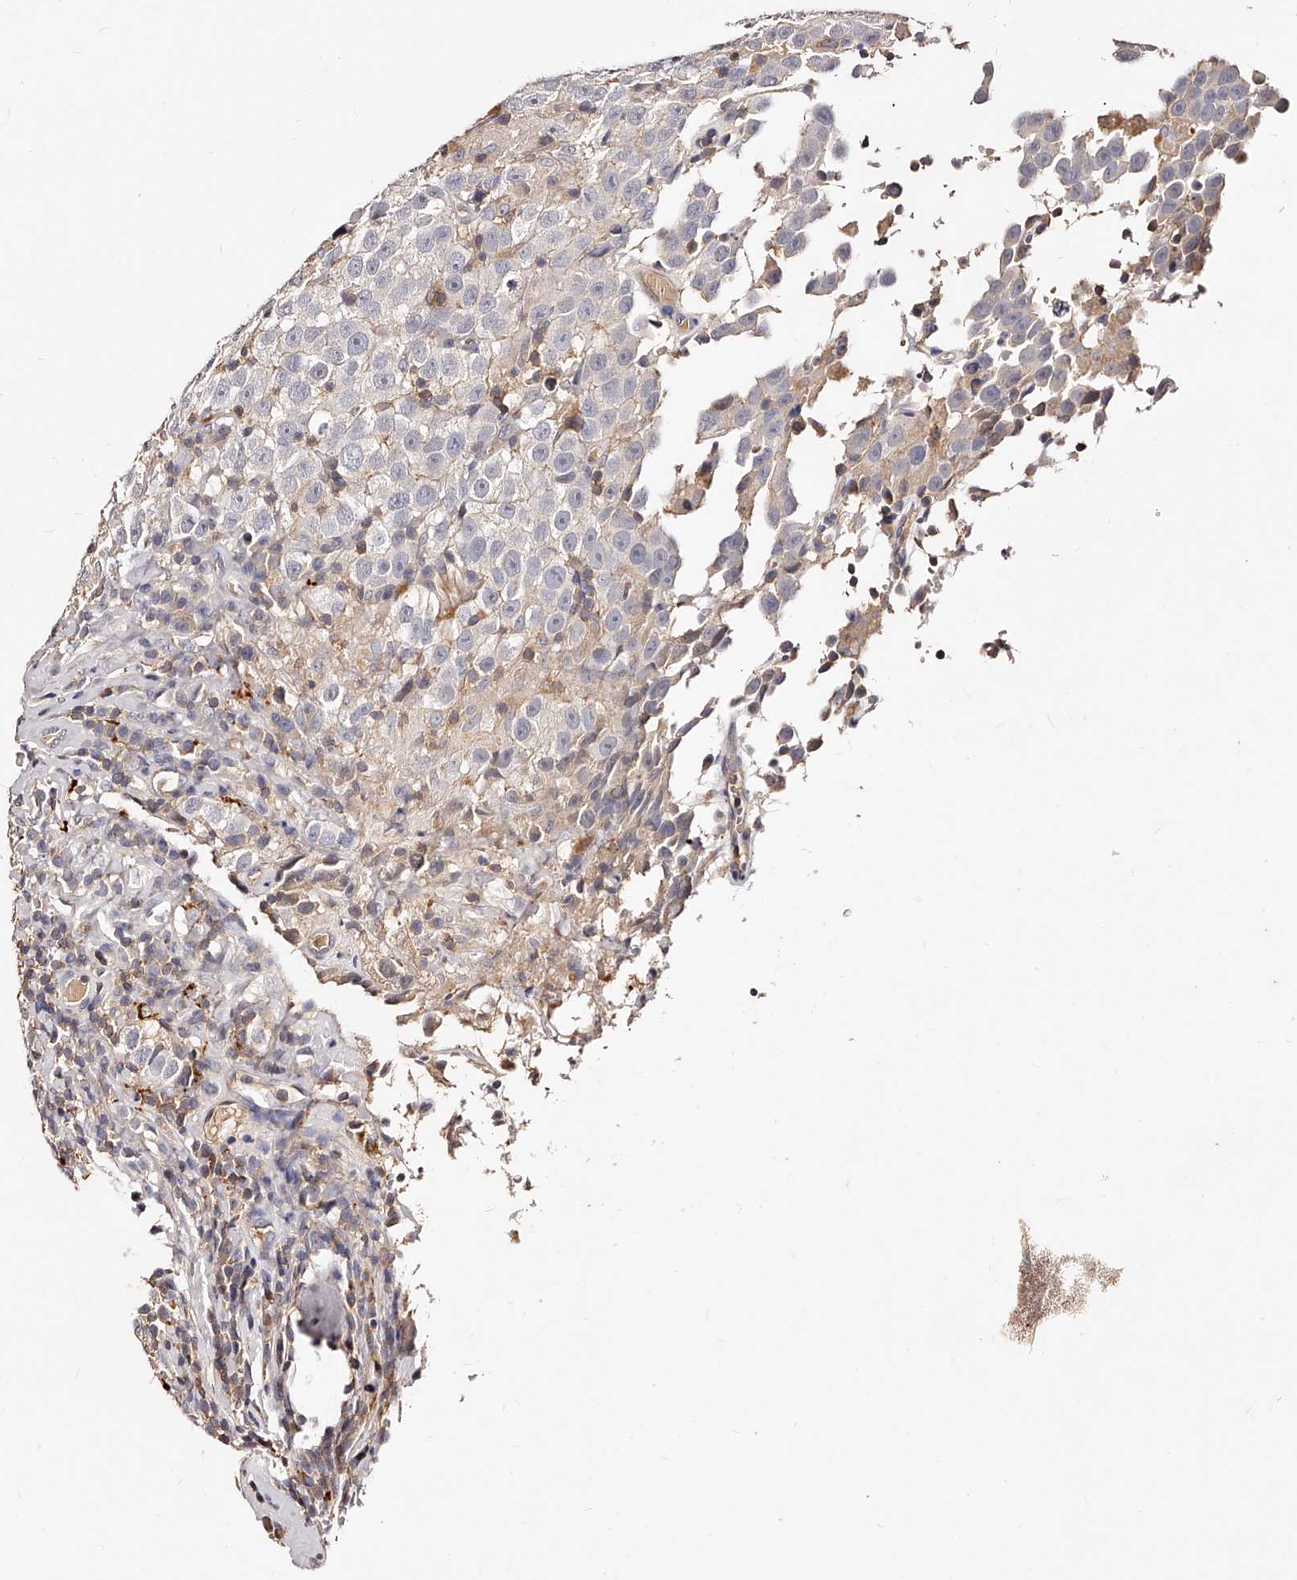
{"staining": {"intensity": "negative", "quantity": "none", "location": "none"}, "tissue": "testis cancer", "cell_type": "Tumor cells", "image_type": "cancer", "snomed": [{"axis": "morphology", "description": "Seminoma, NOS"}, {"axis": "topography", "description": "Testis"}], "caption": "Human testis seminoma stained for a protein using immunohistochemistry exhibits no positivity in tumor cells.", "gene": "PHACTR1", "patient": {"sex": "male", "age": 41}}